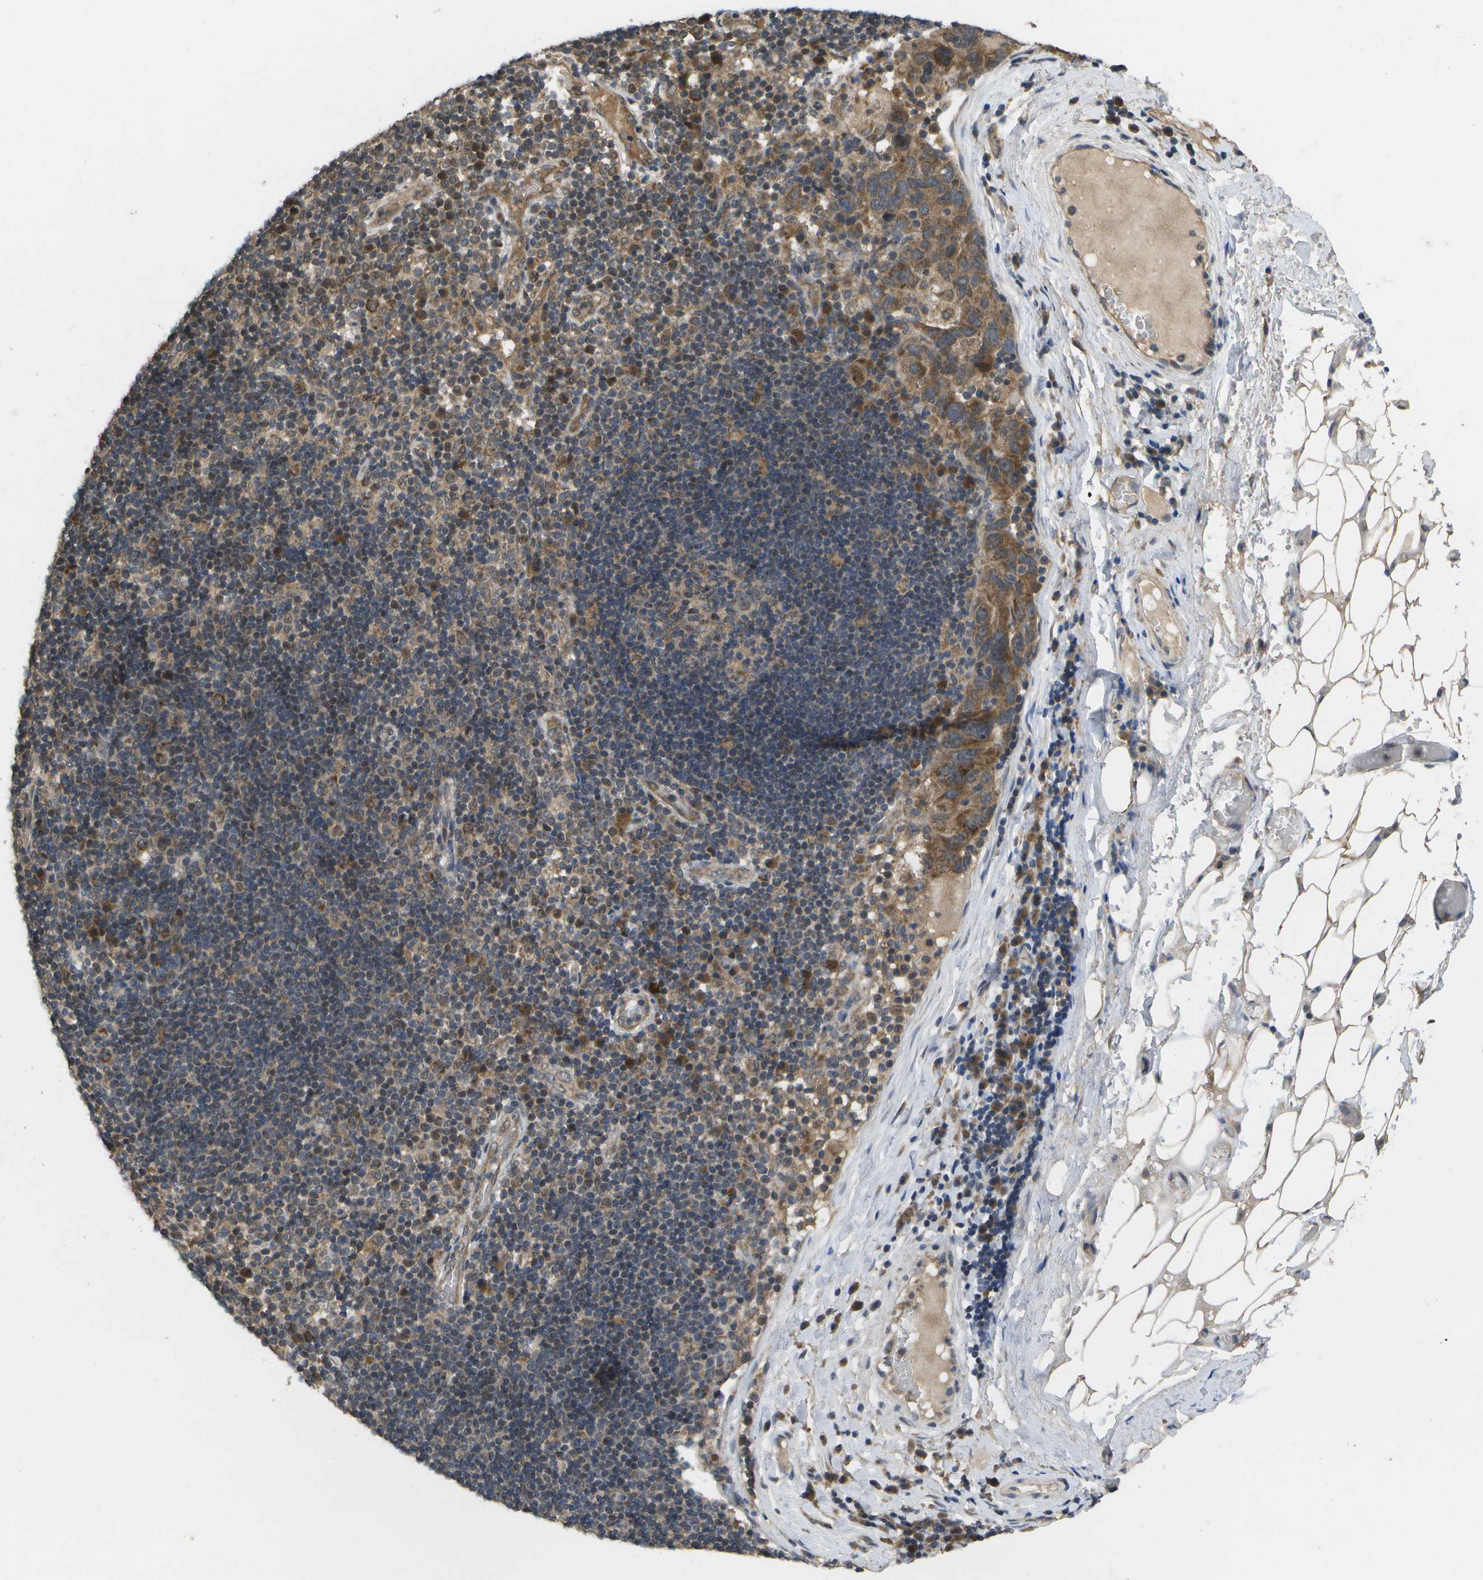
{"staining": {"intensity": "weak", "quantity": ">75%", "location": "cytoplasmic/membranous"}, "tissue": "adipose tissue", "cell_type": "Adipocytes", "image_type": "normal", "snomed": [{"axis": "morphology", "description": "Normal tissue, NOS"}, {"axis": "morphology", "description": "Adenocarcinoma, NOS"}, {"axis": "topography", "description": "Esophagus"}], "caption": "High-power microscopy captured an IHC micrograph of unremarkable adipose tissue, revealing weak cytoplasmic/membranous positivity in about >75% of adipocytes.", "gene": "ALAS1", "patient": {"sex": "male", "age": 62}}